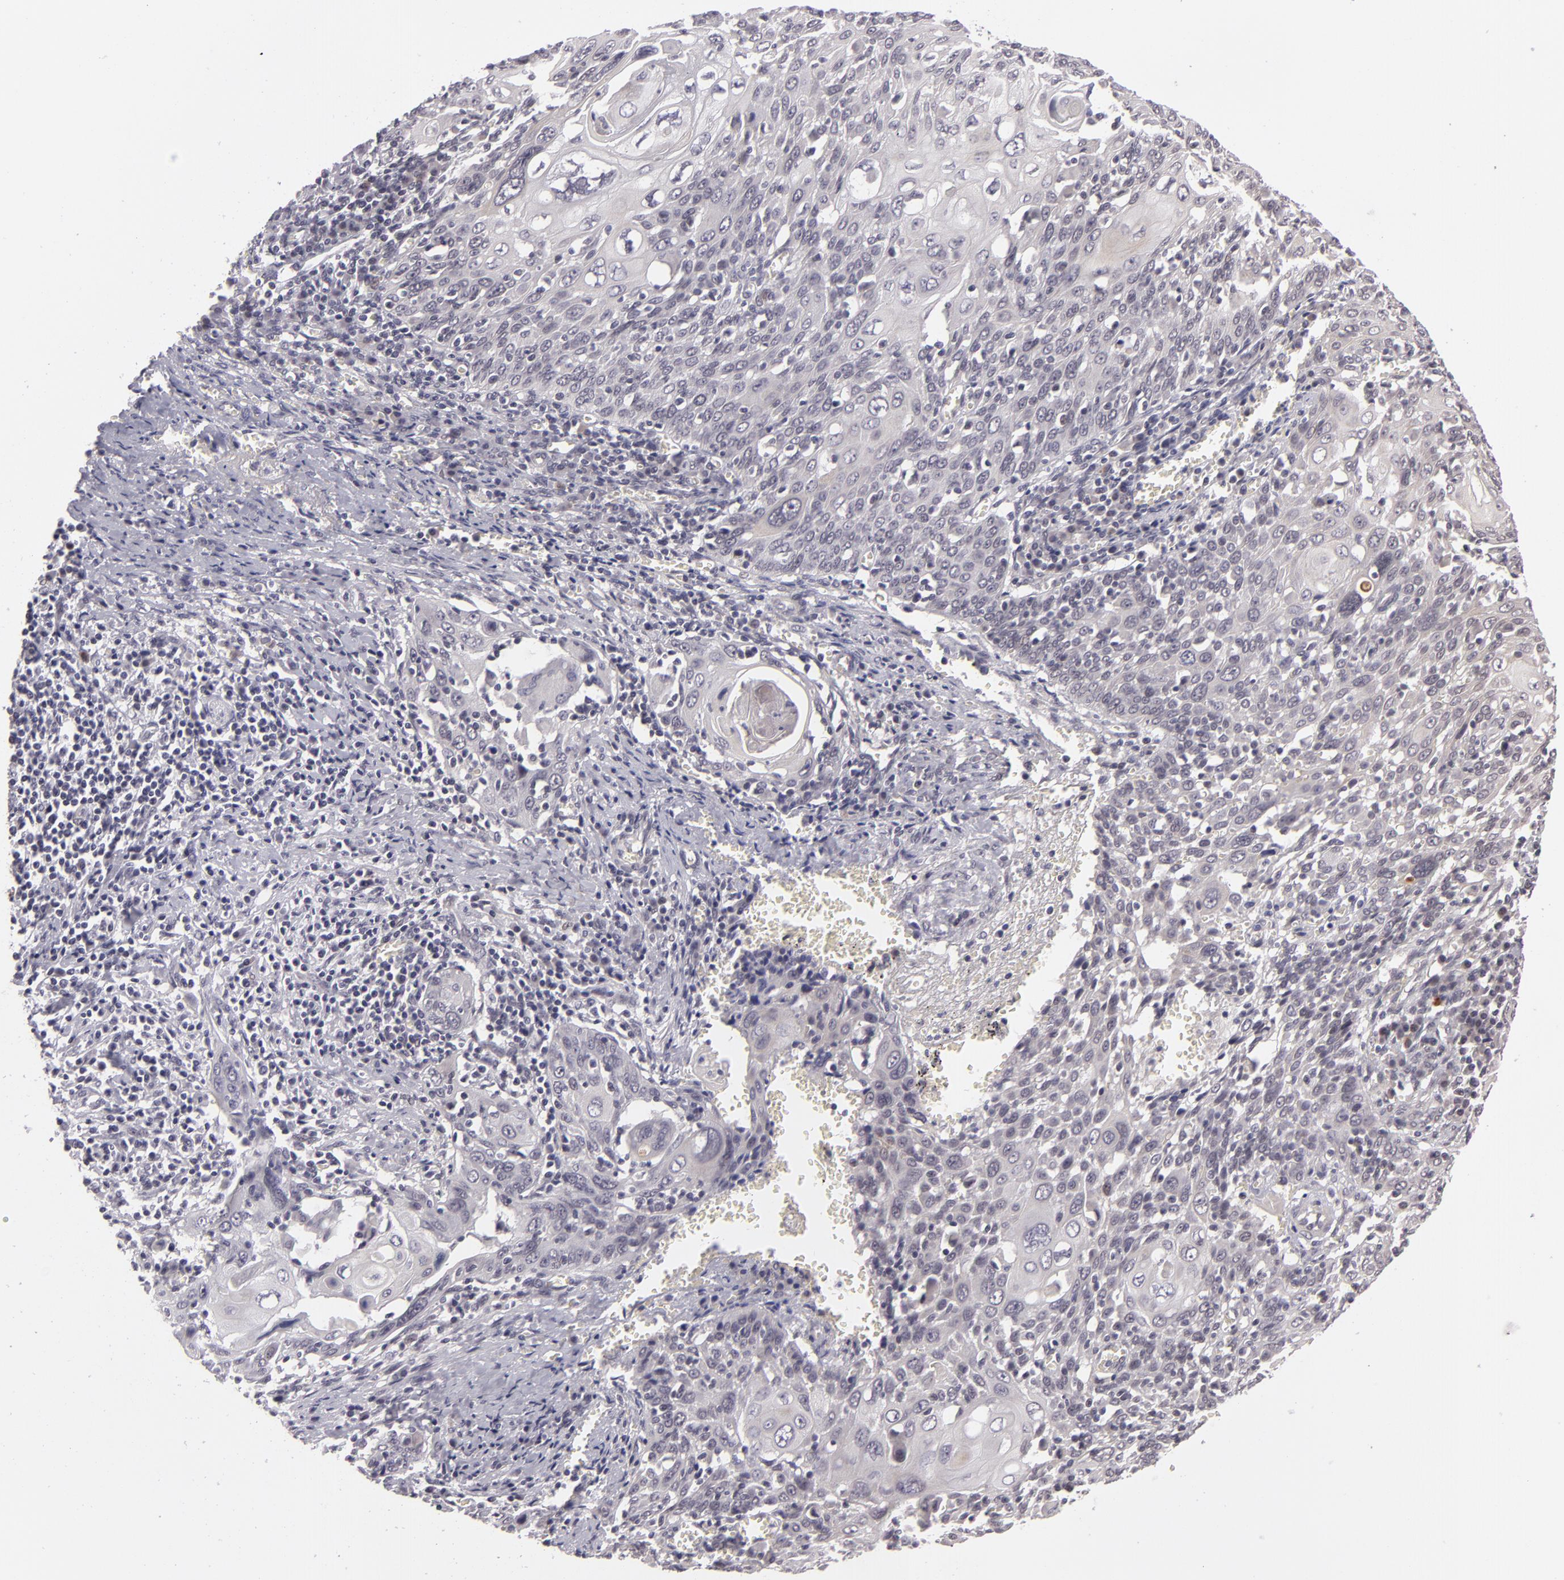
{"staining": {"intensity": "negative", "quantity": "none", "location": "none"}, "tissue": "cervical cancer", "cell_type": "Tumor cells", "image_type": "cancer", "snomed": [{"axis": "morphology", "description": "Squamous cell carcinoma, NOS"}, {"axis": "topography", "description": "Cervix"}], "caption": "High power microscopy photomicrograph of an IHC image of squamous cell carcinoma (cervical), revealing no significant staining in tumor cells.", "gene": "ZNF205", "patient": {"sex": "female", "age": 54}}